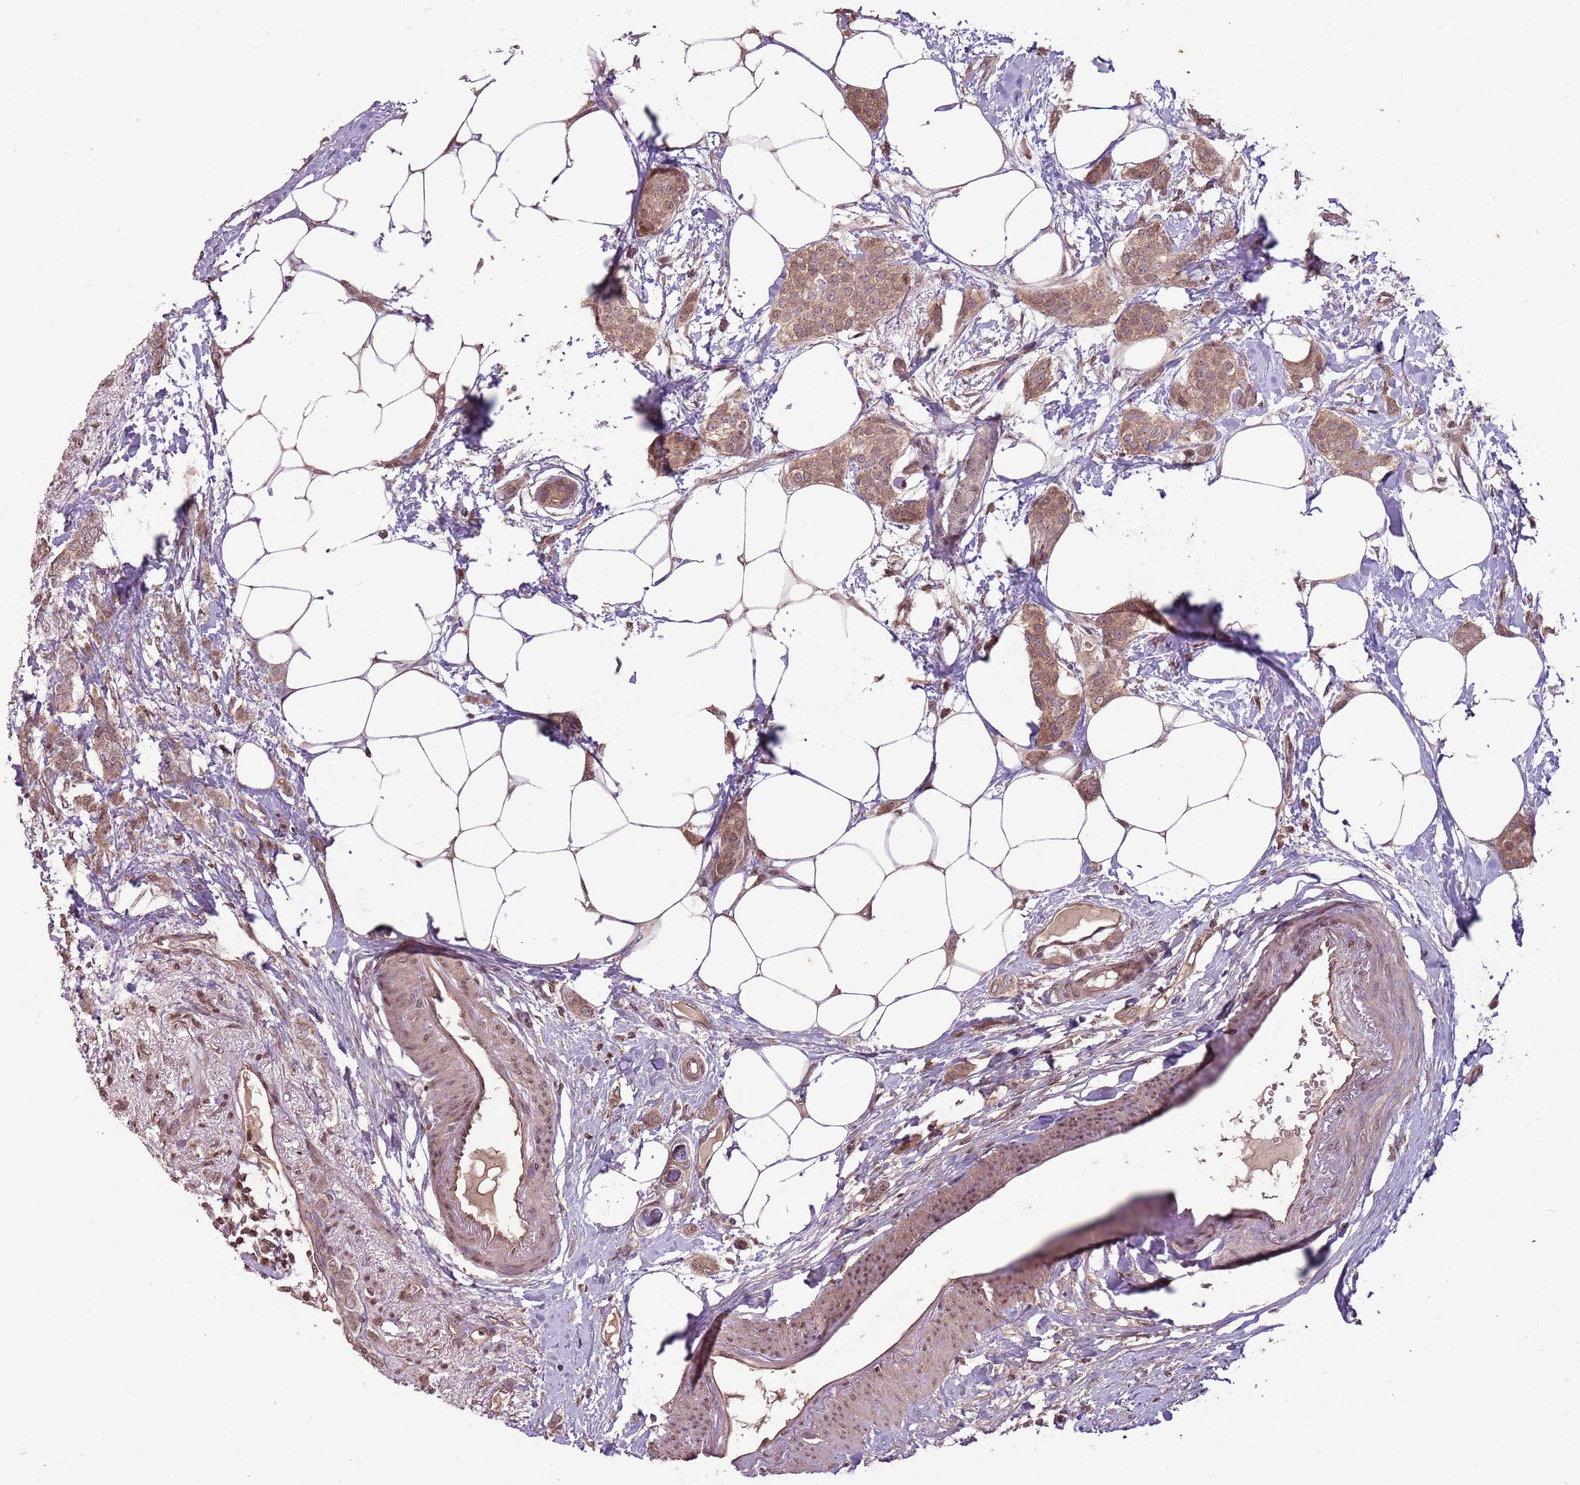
{"staining": {"intensity": "moderate", "quantity": ">75%", "location": "cytoplasmic/membranous"}, "tissue": "breast cancer", "cell_type": "Tumor cells", "image_type": "cancer", "snomed": [{"axis": "morphology", "description": "Duct carcinoma"}, {"axis": "topography", "description": "Breast"}], "caption": "Moderate cytoplasmic/membranous positivity is seen in approximately >75% of tumor cells in breast cancer.", "gene": "CAPN9", "patient": {"sex": "female", "age": 72}}